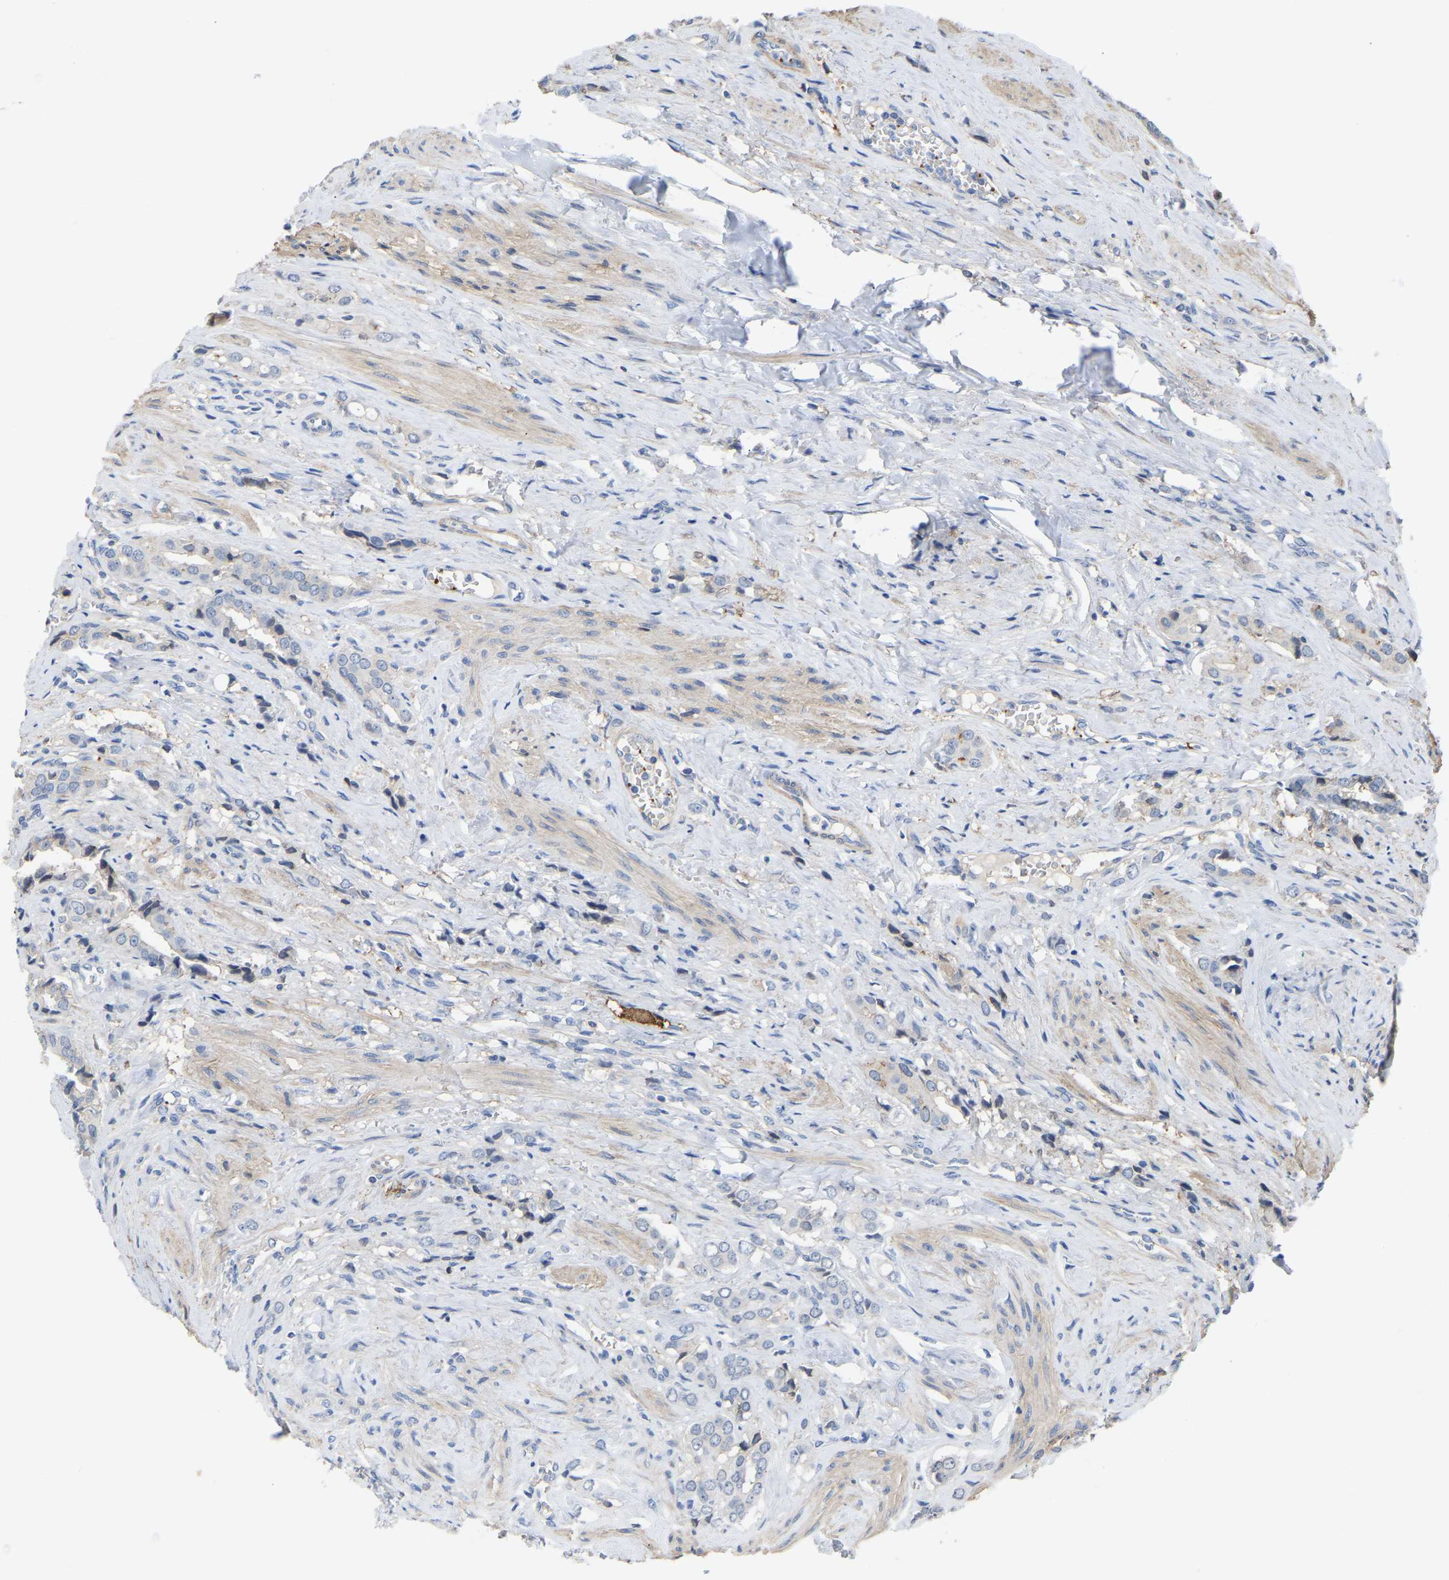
{"staining": {"intensity": "negative", "quantity": "none", "location": "none"}, "tissue": "prostate cancer", "cell_type": "Tumor cells", "image_type": "cancer", "snomed": [{"axis": "morphology", "description": "Adenocarcinoma, High grade"}, {"axis": "topography", "description": "Prostate"}], "caption": "Prostate cancer was stained to show a protein in brown. There is no significant staining in tumor cells.", "gene": "ZNF449", "patient": {"sex": "male", "age": 52}}